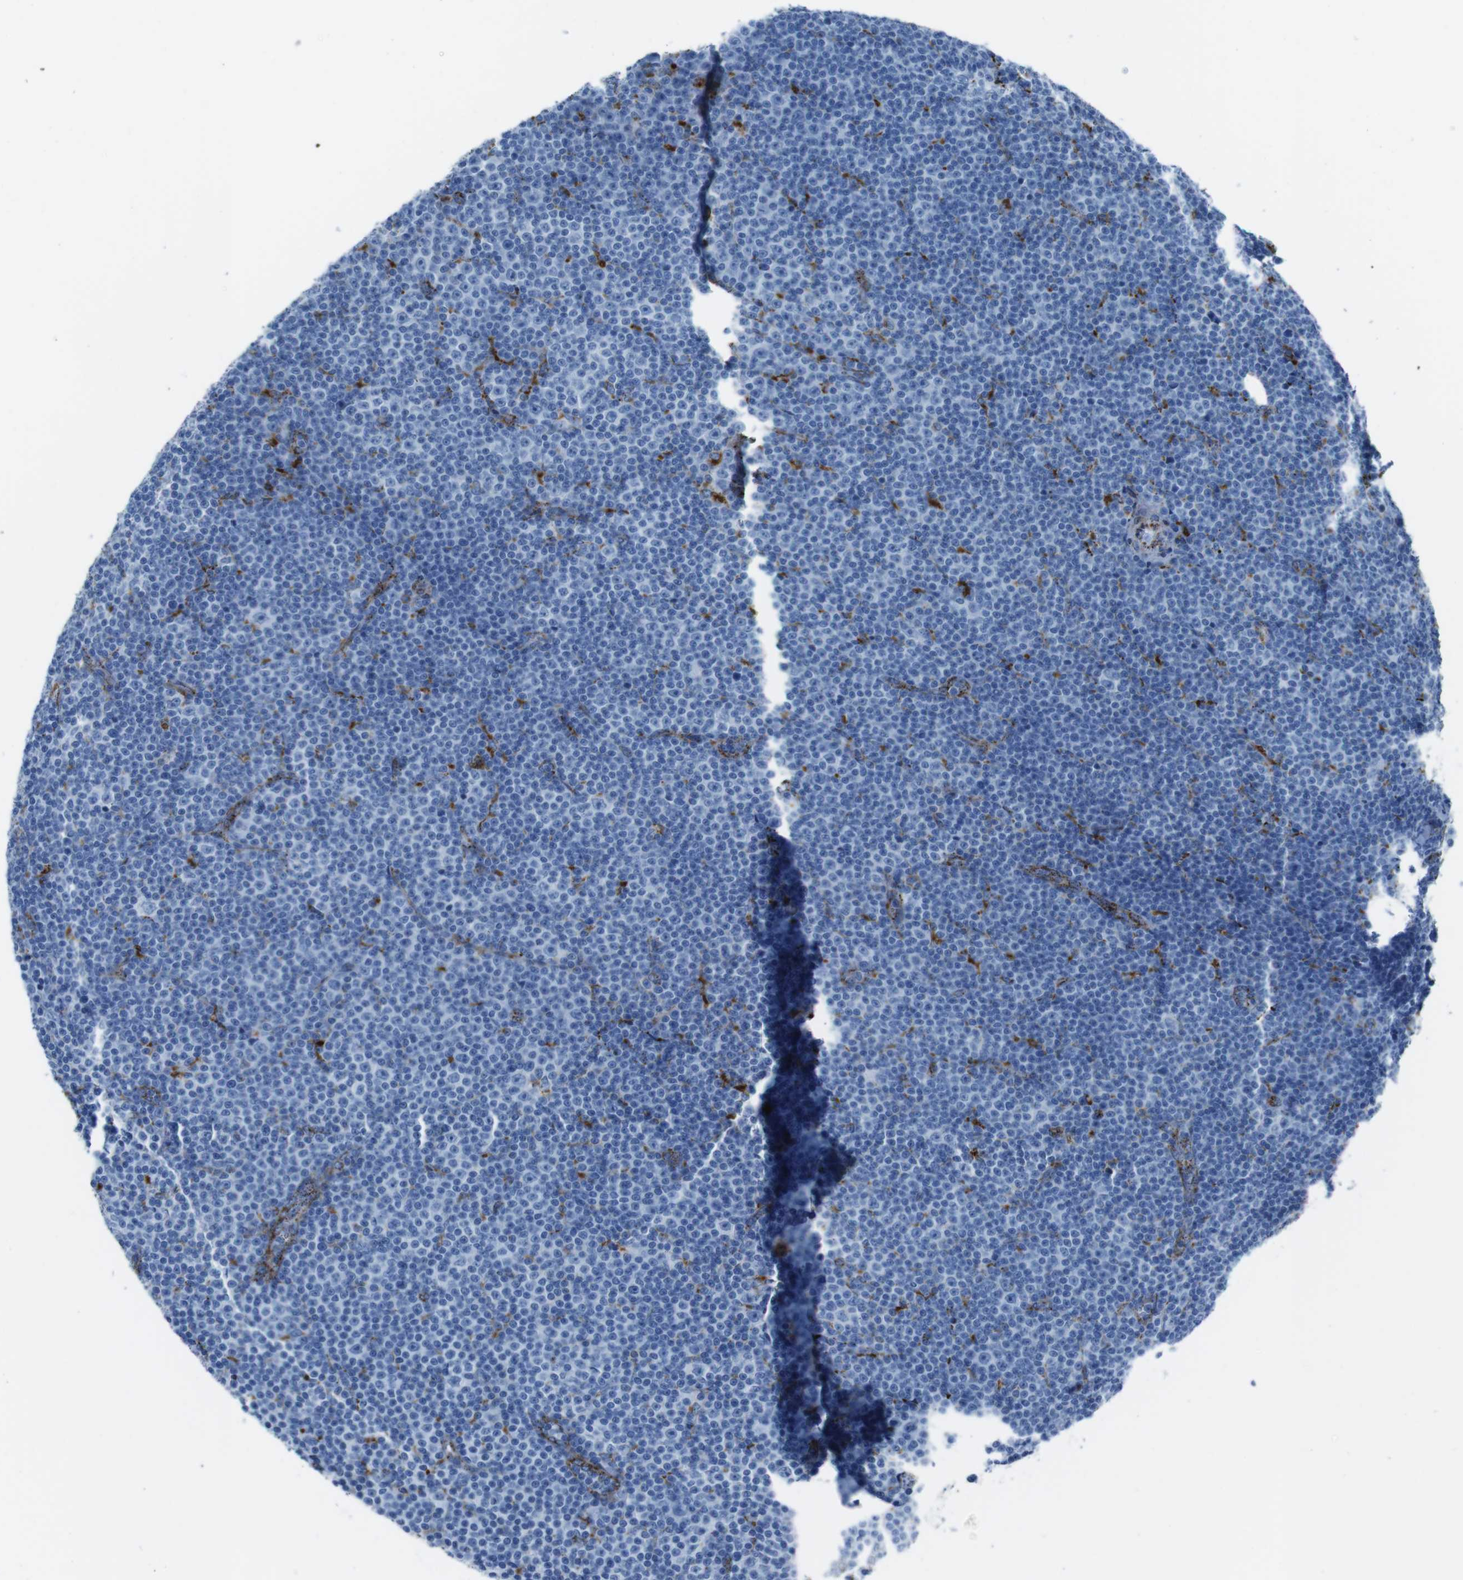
{"staining": {"intensity": "negative", "quantity": "none", "location": "none"}, "tissue": "lymphoma", "cell_type": "Tumor cells", "image_type": "cancer", "snomed": [{"axis": "morphology", "description": "Malignant lymphoma, non-Hodgkin's type, Low grade"}, {"axis": "topography", "description": "Lymph node"}], "caption": "This is a photomicrograph of IHC staining of malignant lymphoma, non-Hodgkin's type (low-grade), which shows no expression in tumor cells.", "gene": "SCARB2", "patient": {"sex": "female", "age": 67}}